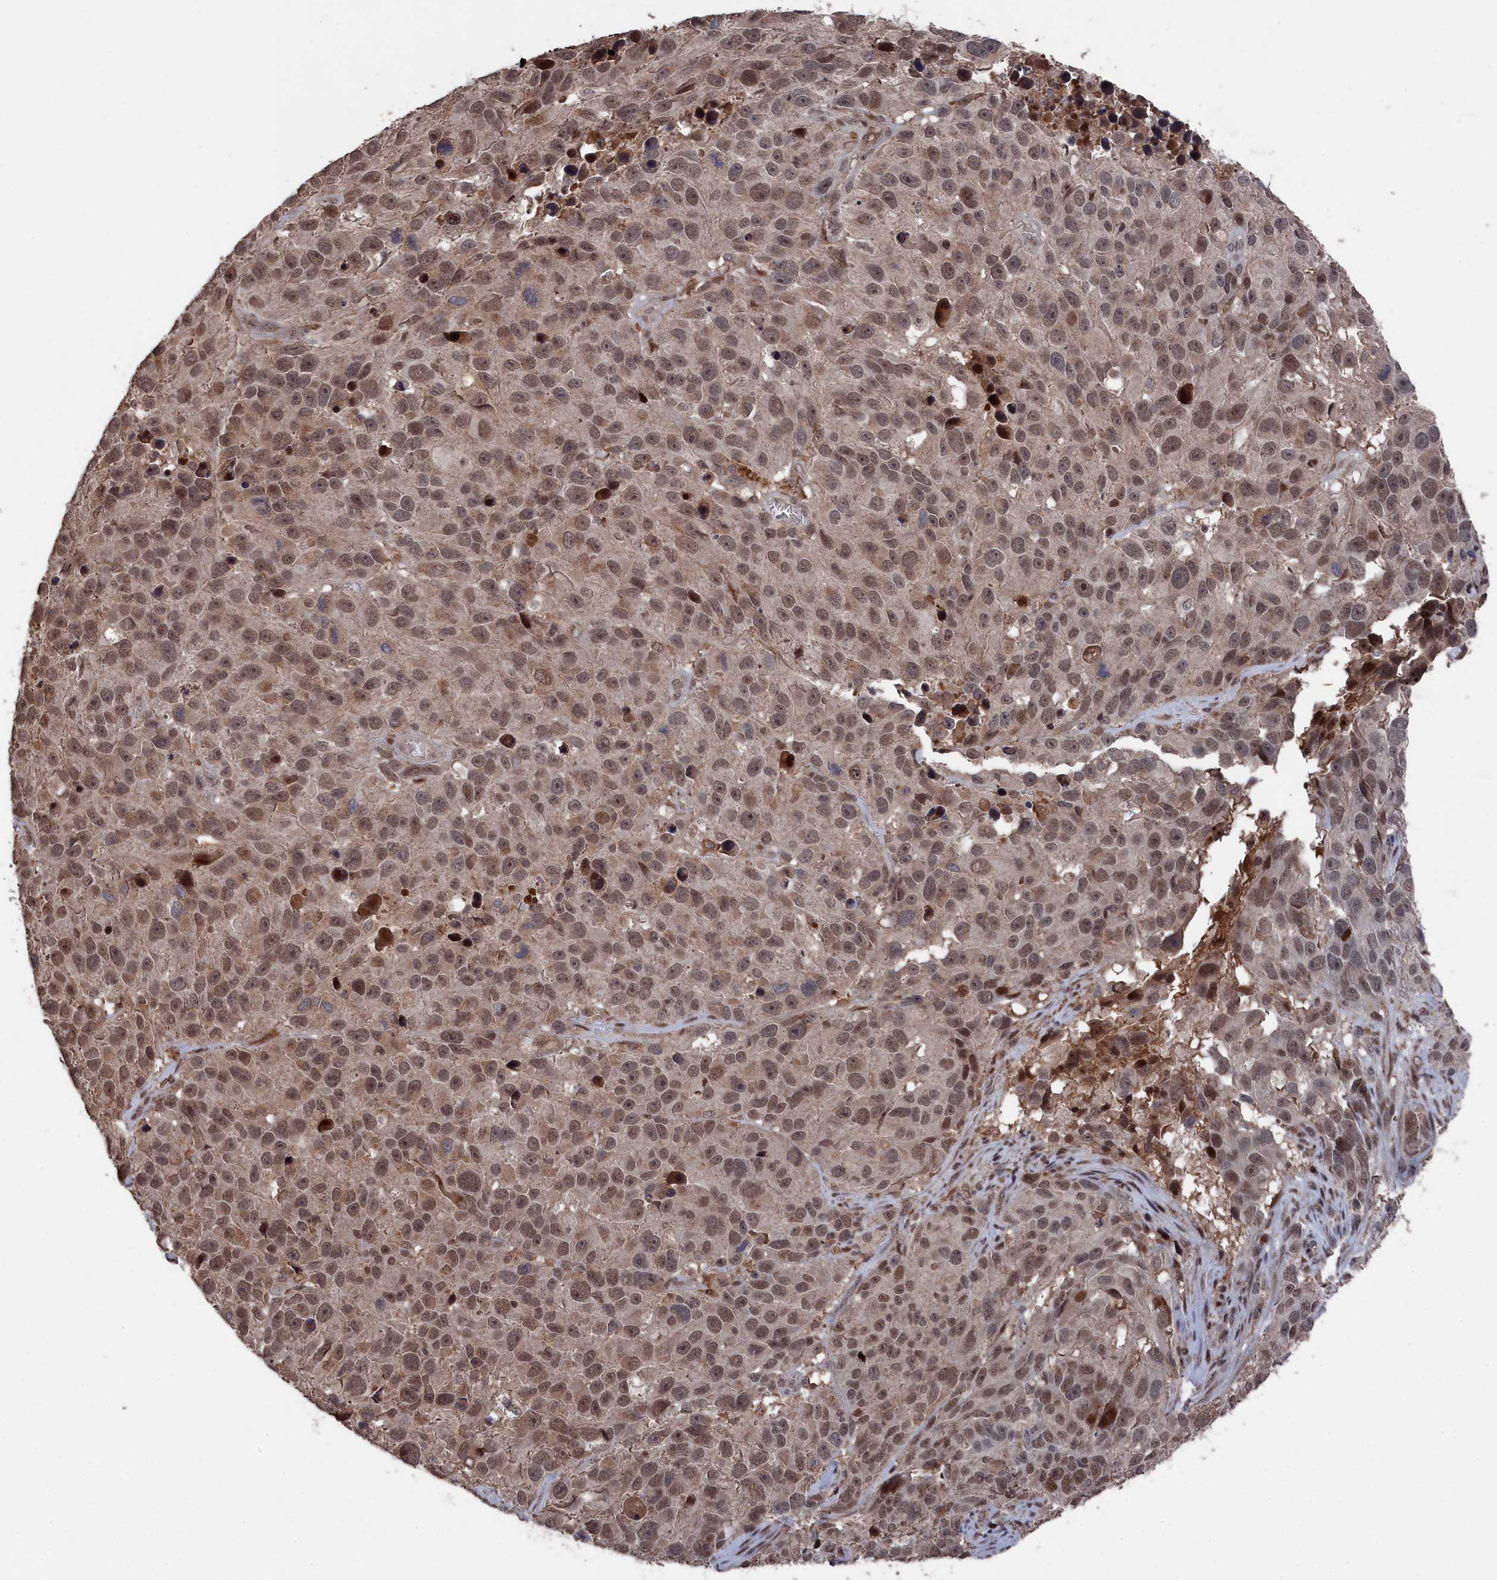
{"staining": {"intensity": "moderate", "quantity": ">75%", "location": "nuclear"}, "tissue": "melanoma", "cell_type": "Tumor cells", "image_type": "cancer", "snomed": [{"axis": "morphology", "description": "Malignant melanoma, NOS"}, {"axis": "topography", "description": "Skin"}], "caption": "Melanoma stained with a brown dye exhibits moderate nuclear positive positivity in approximately >75% of tumor cells.", "gene": "CEACAM21", "patient": {"sex": "male", "age": 84}}